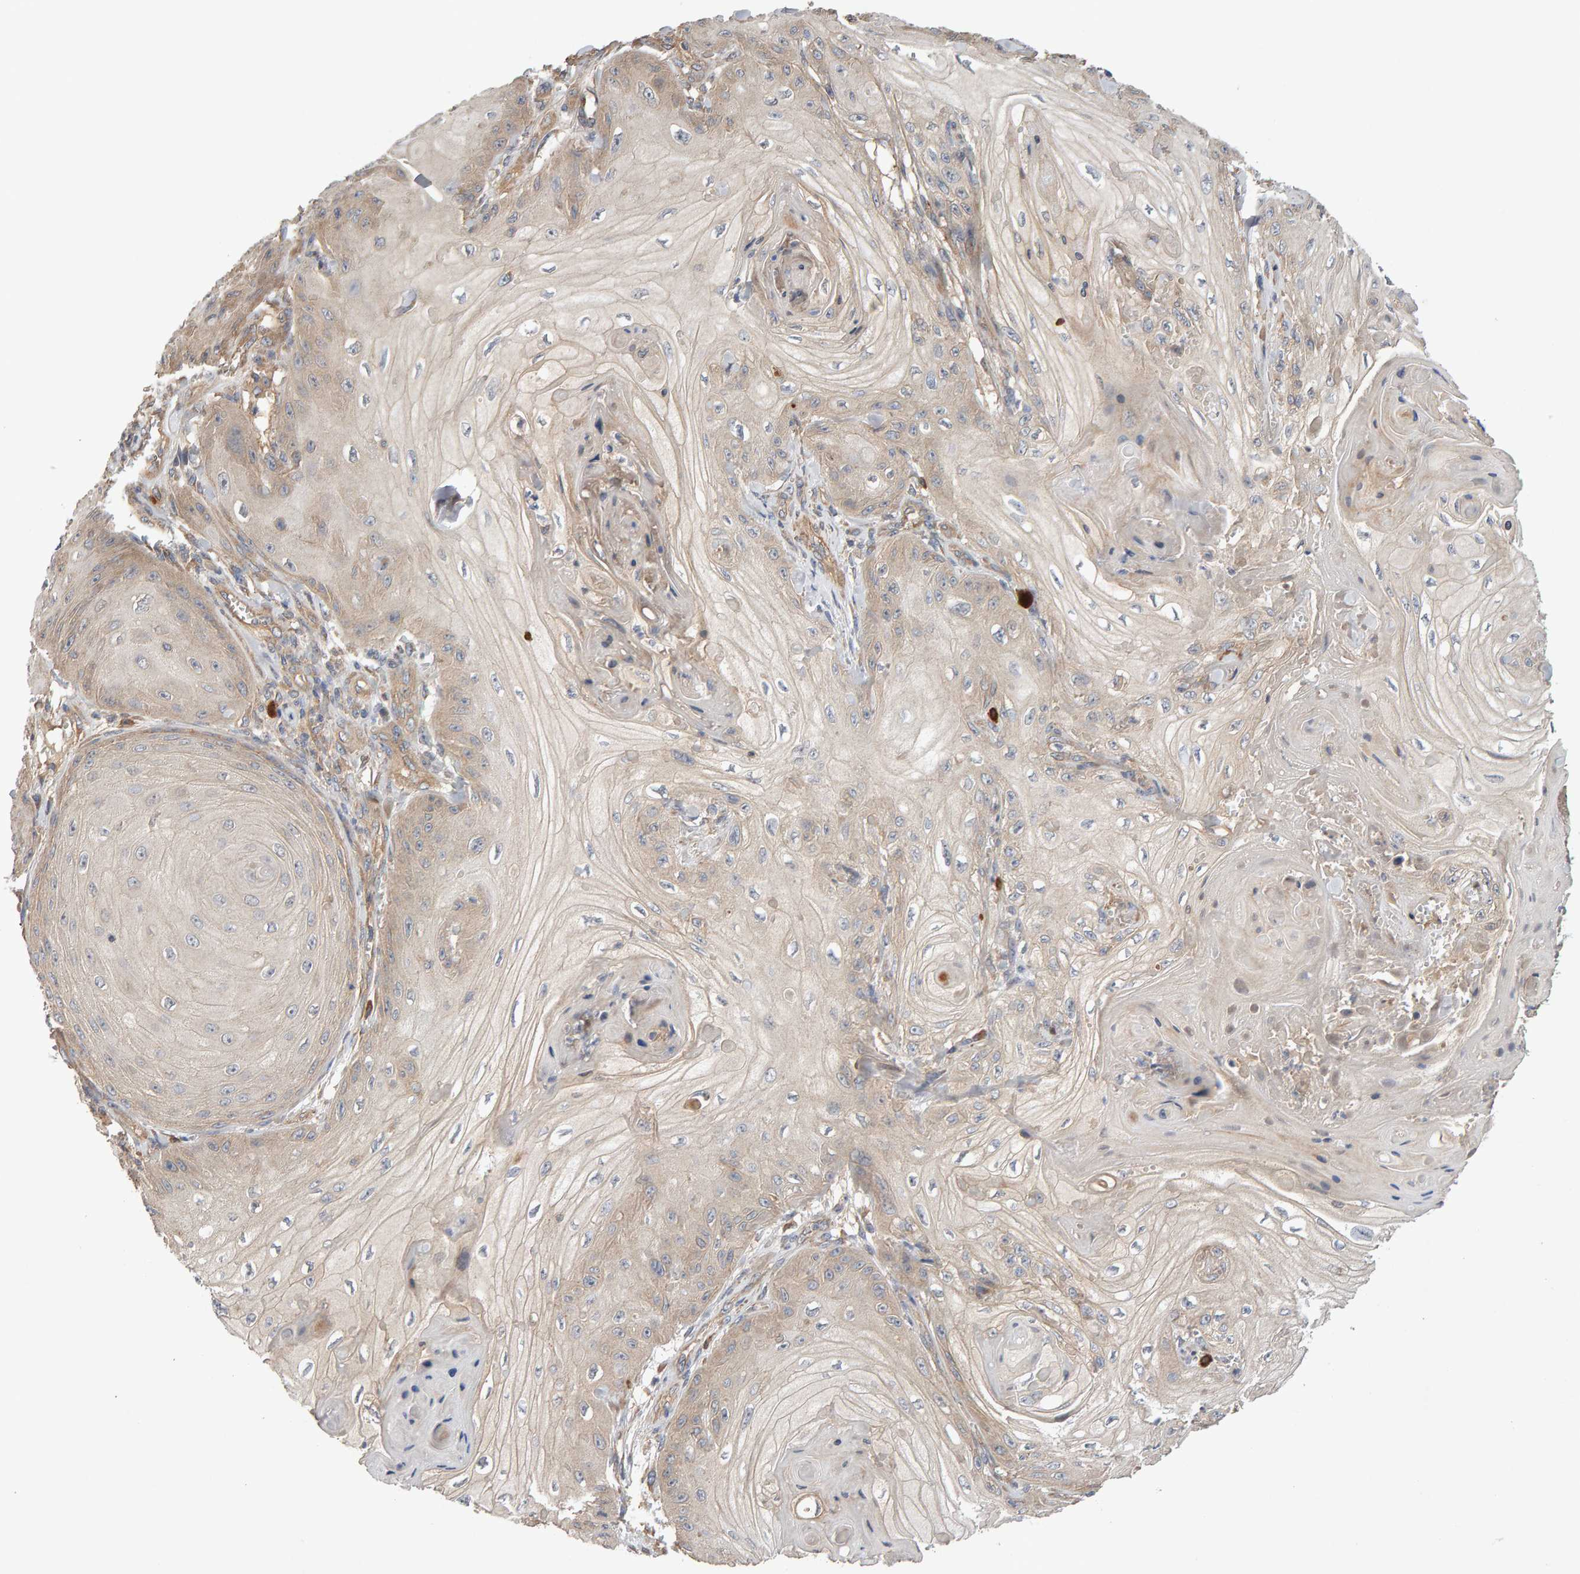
{"staining": {"intensity": "weak", "quantity": "25%-75%", "location": "cytoplasmic/membranous"}, "tissue": "skin cancer", "cell_type": "Tumor cells", "image_type": "cancer", "snomed": [{"axis": "morphology", "description": "Squamous cell carcinoma, NOS"}, {"axis": "topography", "description": "Skin"}], "caption": "Skin cancer stained with a brown dye reveals weak cytoplasmic/membranous positive positivity in approximately 25%-75% of tumor cells.", "gene": "RNF19A", "patient": {"sex": "male", "age": 74}}